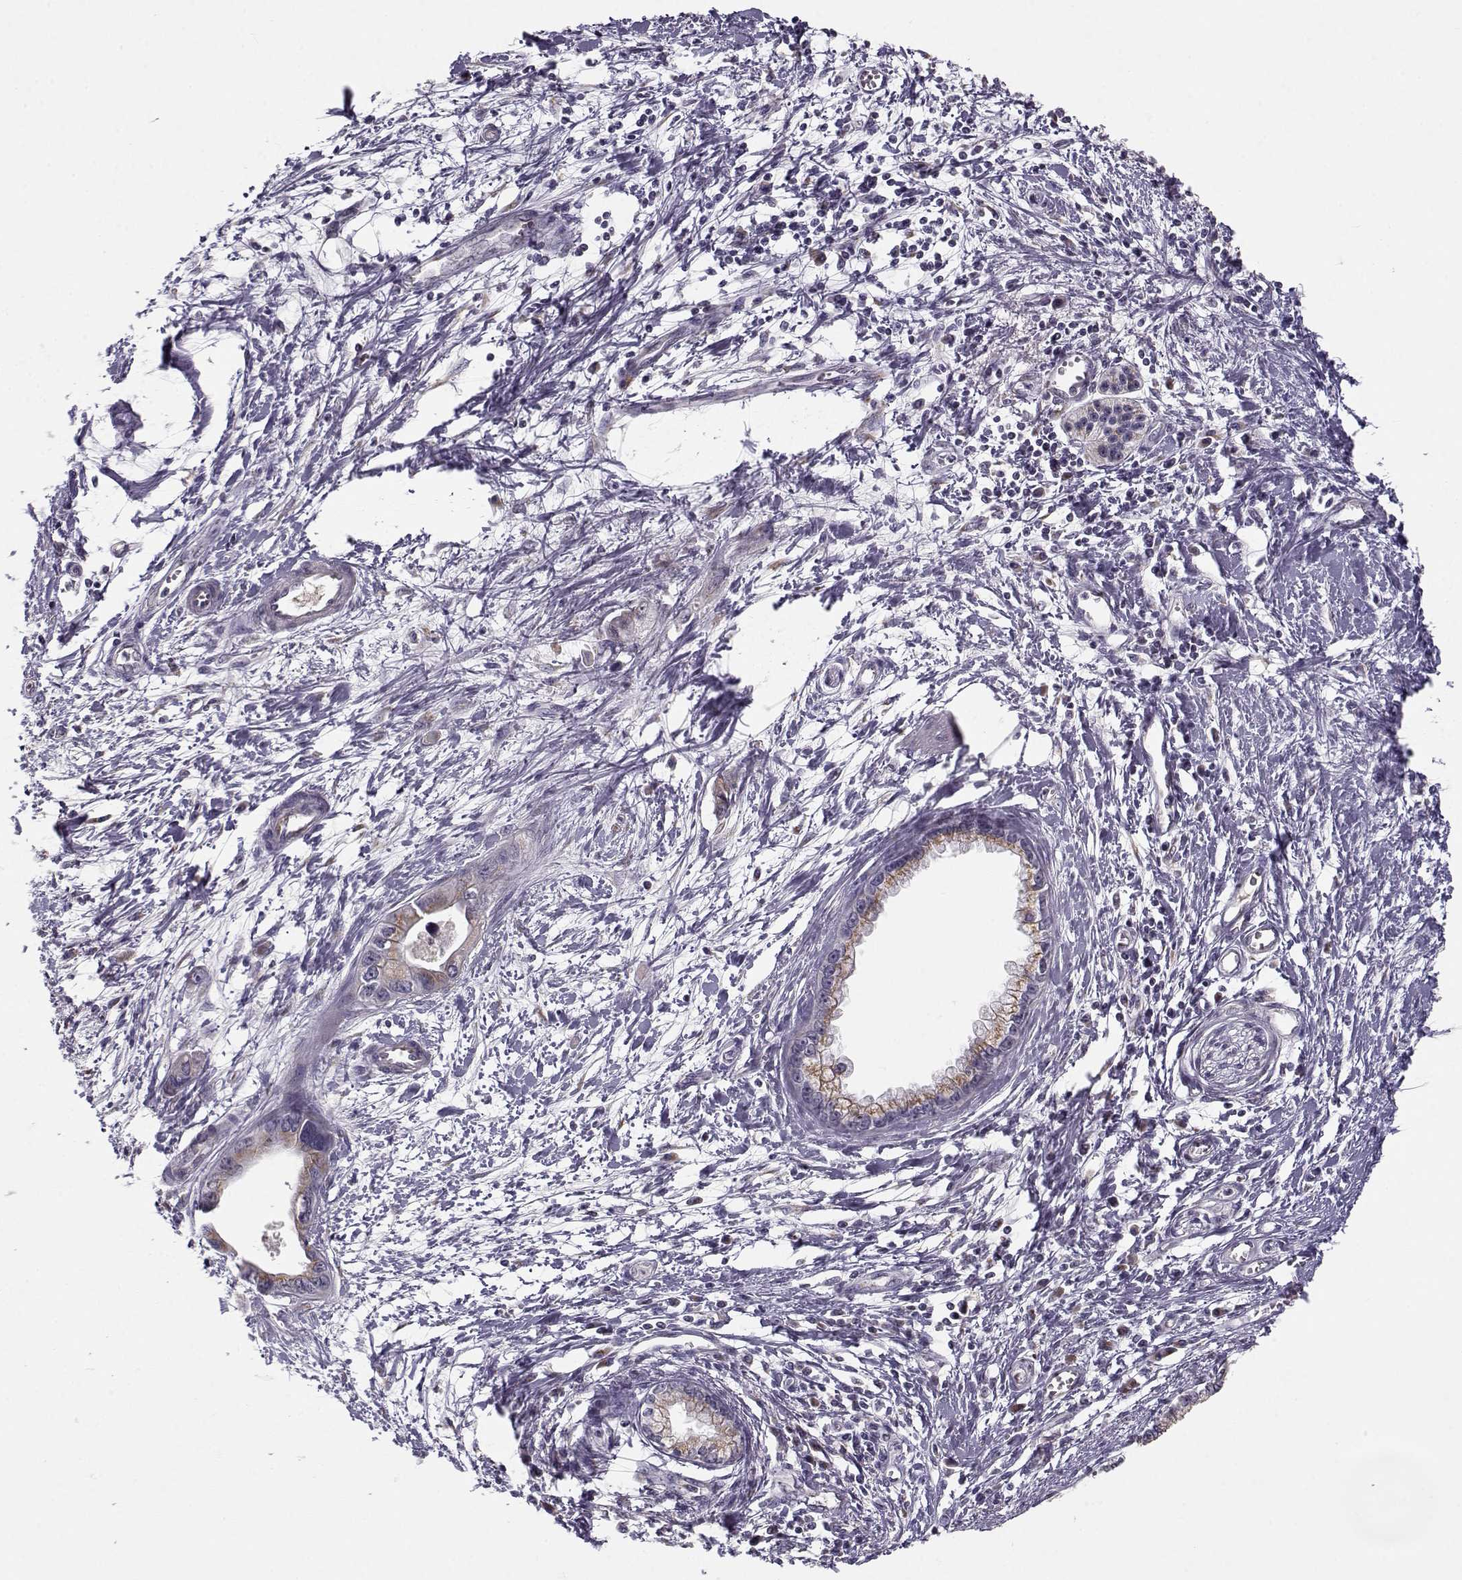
{"staining": {"intensity": "moderate", "quantity": "<25%", "location": "cytoplasmic/membranous"}, "tissue": "pancreatic cancer", "cell_type": "Tumor cells", "image_type": "cancer", "snomed": [{"axis": "morphology", "description": "Adenocarcinoma, NOS"}, {"axis": "topography", "description": "Pancreas"}], "caption": "This histopathology image demonstrates pancreatic adenocarcinoma stained with immunohistochemistry to label a protein in brown. The cytoplasmic/membranous of tumor cells show moderate positivity for the protein. Nuclei are counter-stained blue.", "gene": "SLC4A5", "patient": {"sex": "male", "age": 60}}